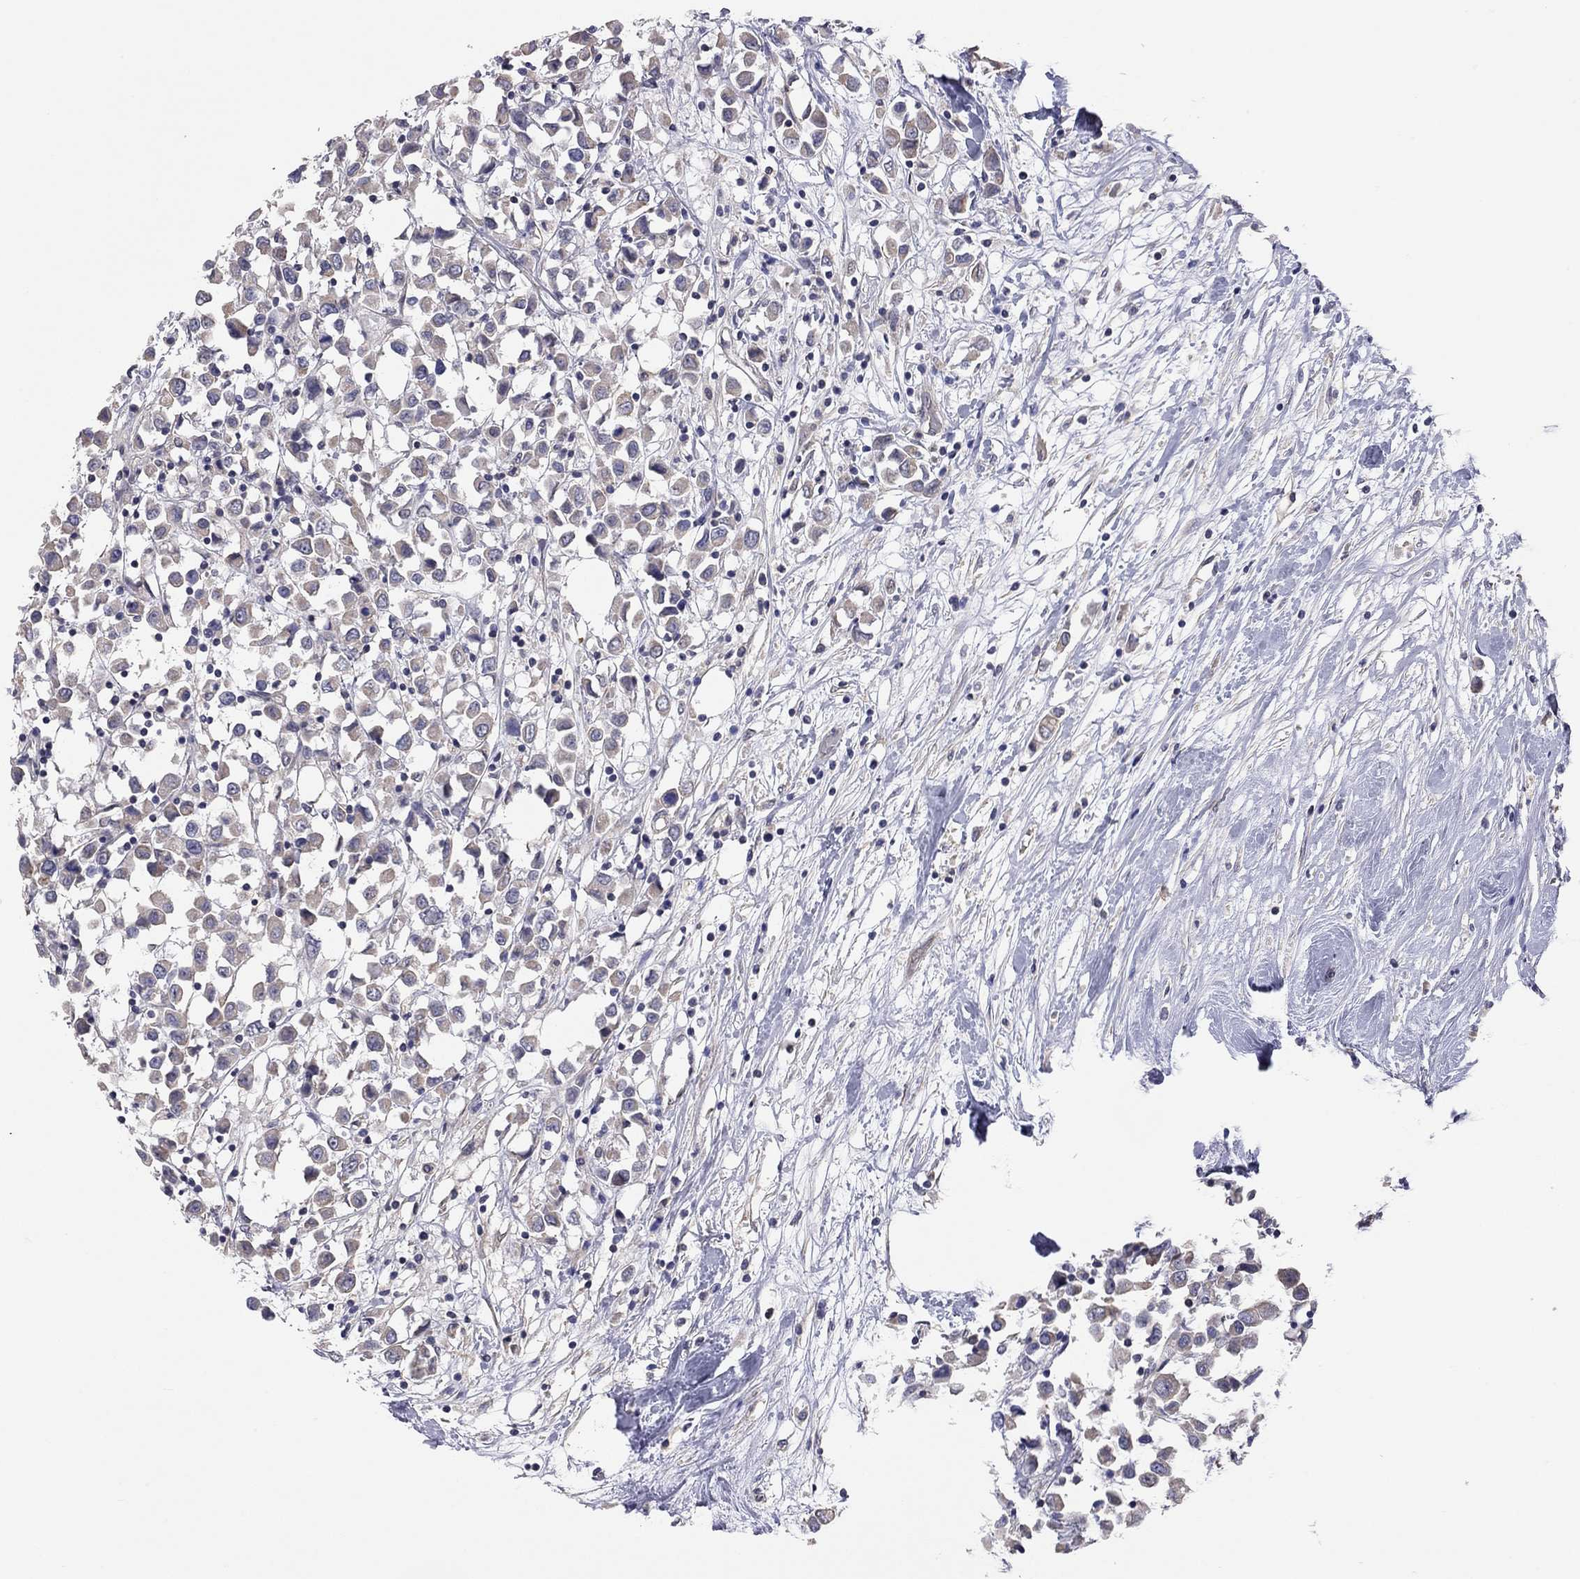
{"staining": {"intensity": "weak", "quantity": ">75%", "location": "cytoplasmic/membranous"}, "tissue": "breast cancer", "cell_type": "Tumor cells", "image_type": "cancer", "snomed": [{"axis": "morphology", "description": "Duct carcinoma"}, {"axis": "topography", "description": "Breast"}], "caption": "Approximately >75% of tumor cells in breast intraductal carcinoma reveal weak cytoplasmic/membranous protein staining as visualized by brown immunohistochemical staining.", "gene": "KCNB1", "patient": {"sex": "female", "age": 61}}